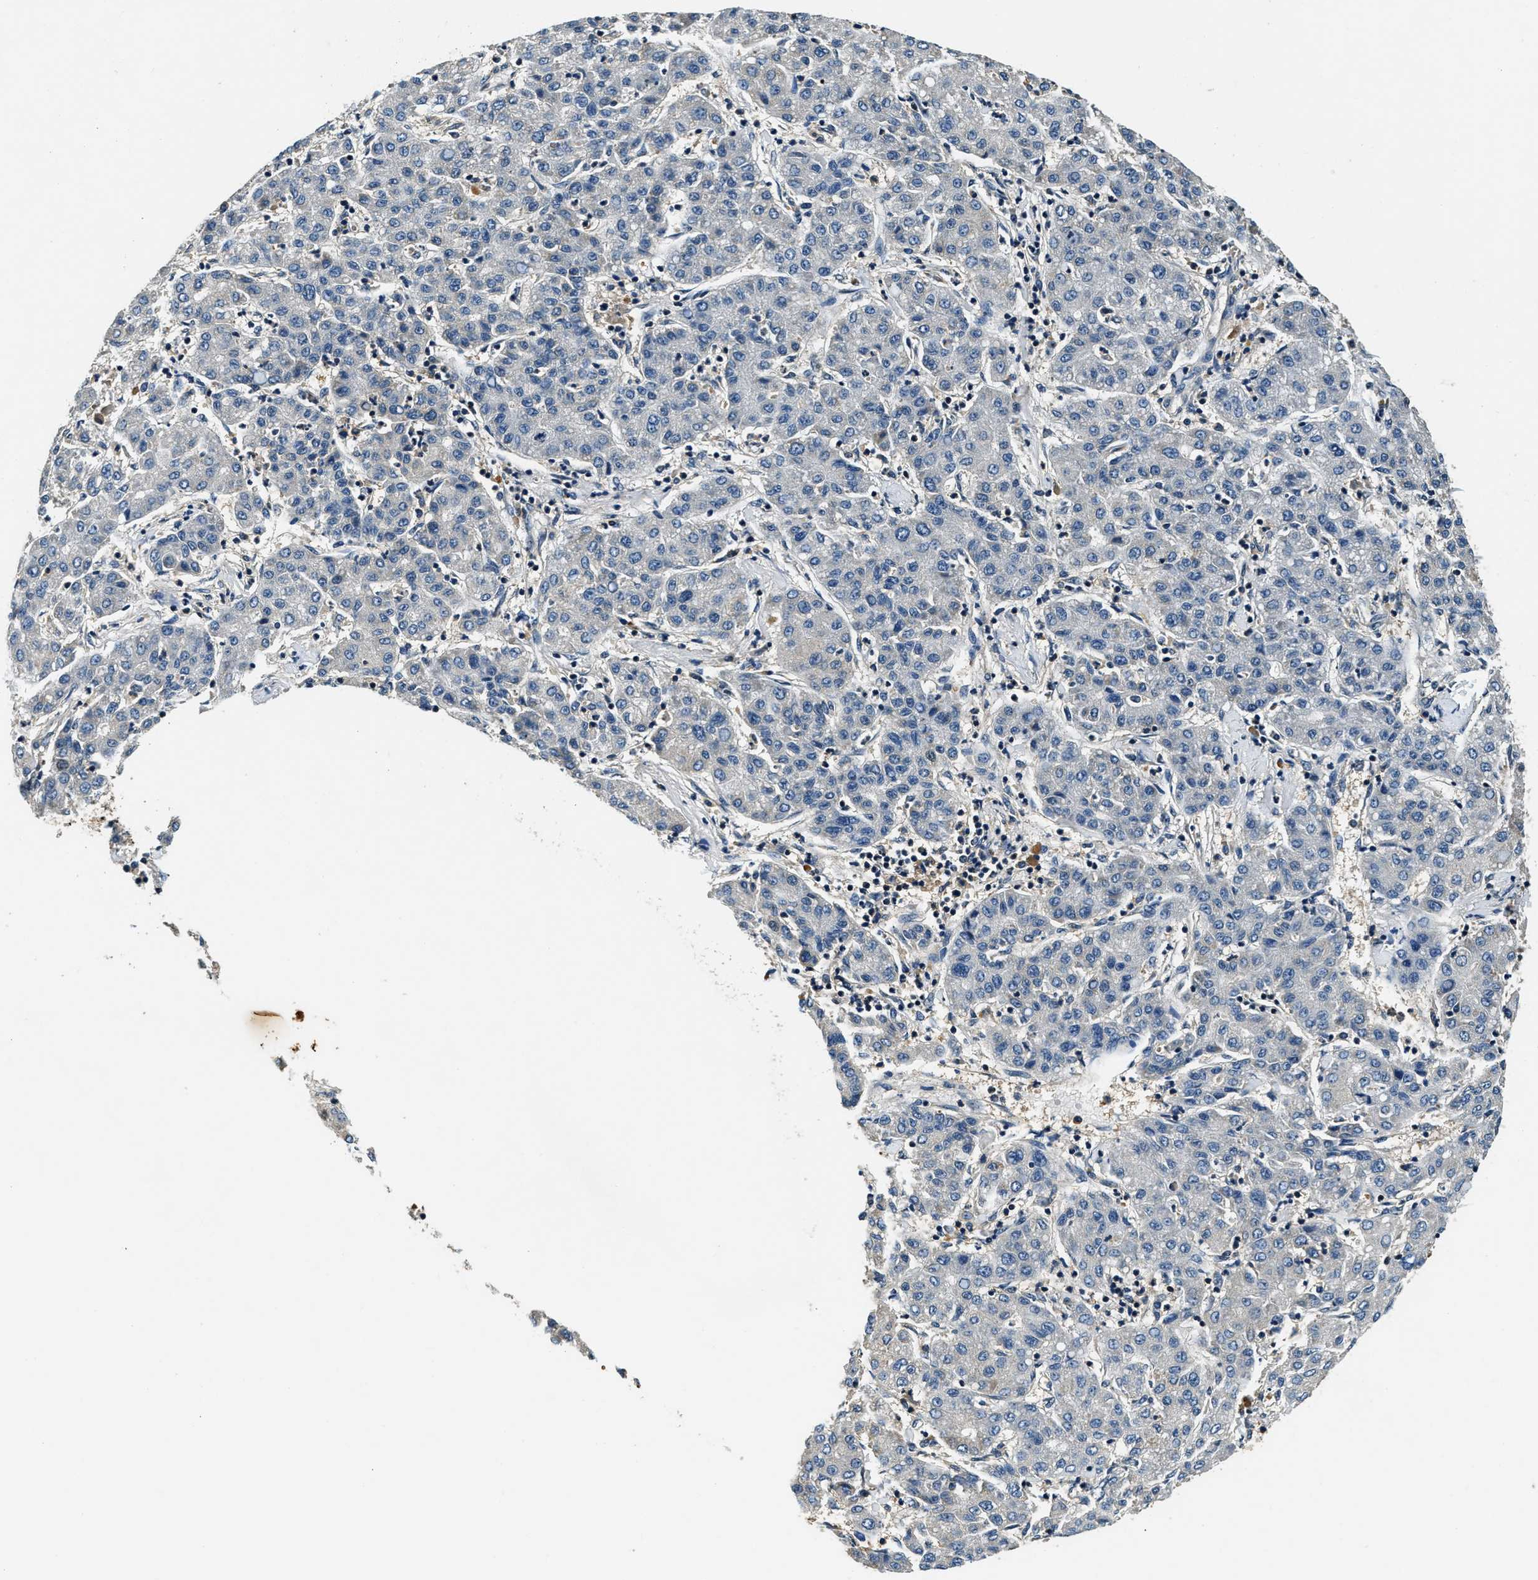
{"staining": {"intensity": "weak", "quantity": "<25%", "location": "cytoplasmic/membranous"}, "tissue": "liver cancer", "cell_type": "Tumor cells", "image_type": "cancer", "snomed": [{"axis": "morphology", "description": "Carcinoma, Hepatocellular, NOS"}, {"axis": "topography", "description": "Liver"}], "caption": "Immunohistochemistry histopathology image of neoplastic tissue: human hepatocellular carcinoma (liver) stained with DAB (3,3'-diaminobenzidine) exhibits no significant protein expression in tumor cells.", "gene": "RESF1", "patient": {"sex": "male", "age": 65}}